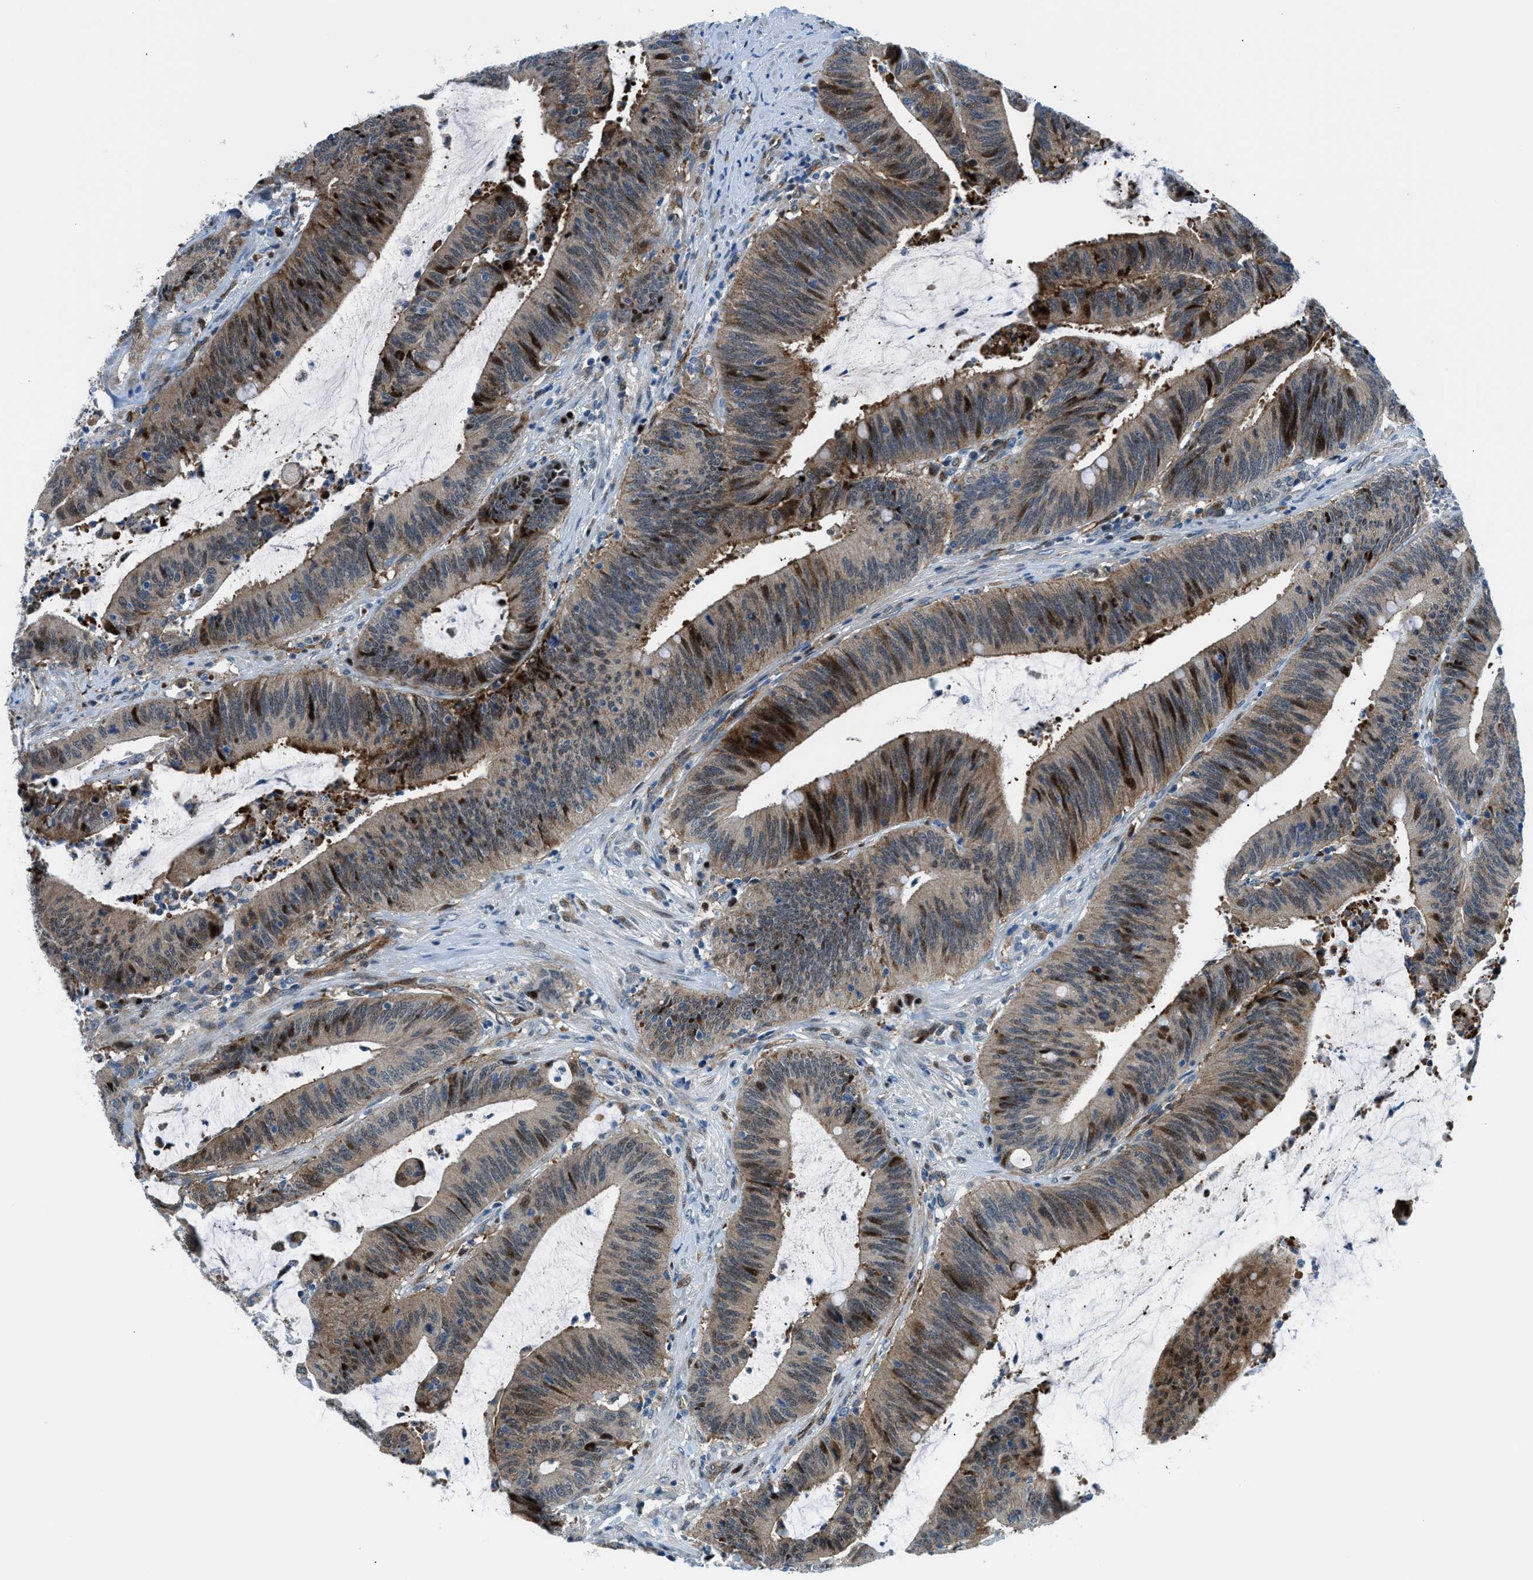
{"staining": {"intensity": "strong", "quantity": "<25%", "location": "cytoplasmic/membranous,nuclear"}, "tissue": "colorectal cancer", "cell_type": "Tumor cells", "image_type": "cancer", "snomed": [{"axis": "morphology", "description": "Normal tissue, NOS"}, {"axis": "morphology", "description": "Adenocarcinoma, NOS"}, {"axis": "topography", "description": "Rectum"}], "caption": "Adenocarcinoma (colorectal) stained for a protein reveals strong cytoplasmic/membranous and nuclear positivity in tumor cells.", "gene": "YWHAE", "patient": {"sex": "female", "age": 66}}